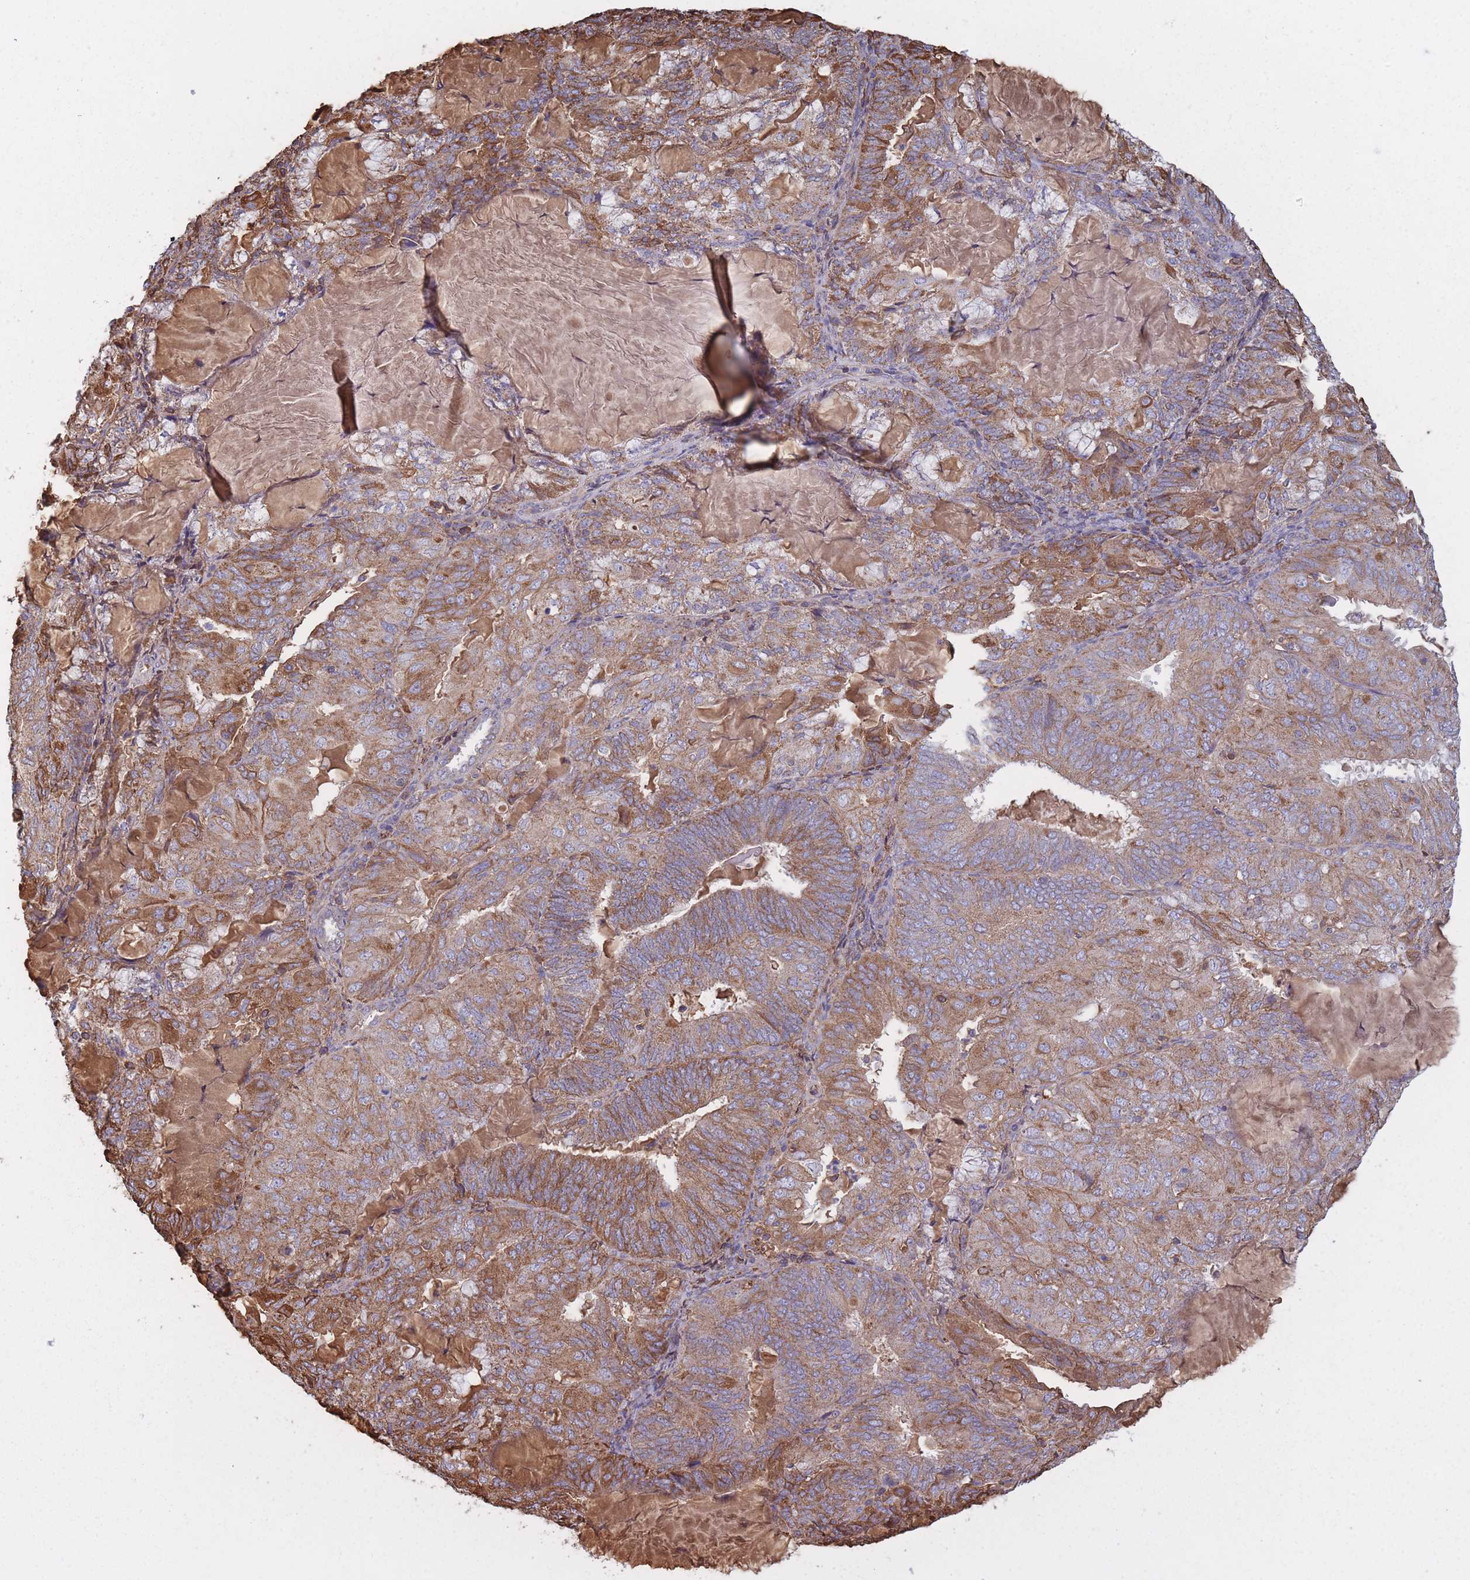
{"staining": {"intensity": "moderate", "quantity": "25%-75%", "location": "cytoplasmic/membranous"}, "tissue": "endometrial cancer", "cell_type": "Tumor cells", "image_type": "cancer", "snomed": [{"axis": "morphology", "description": "Adenocarcinoma, NOS"}, {"axis": "topography", "description": "Endometrium"}], "caption": "The immunohistochemical stain labels moderate cytoplasmic/membranous positivity in tumor cells of endometrial adenocarcinoma tissue. Using DAB (3,3'-diaminobenzidine) (brown) and hematoxylin (blue) stains, captured at high magnification using brightfield microscopy.", "gene": "KAT2A", "patient": {"sex": "female", "age": 81}}